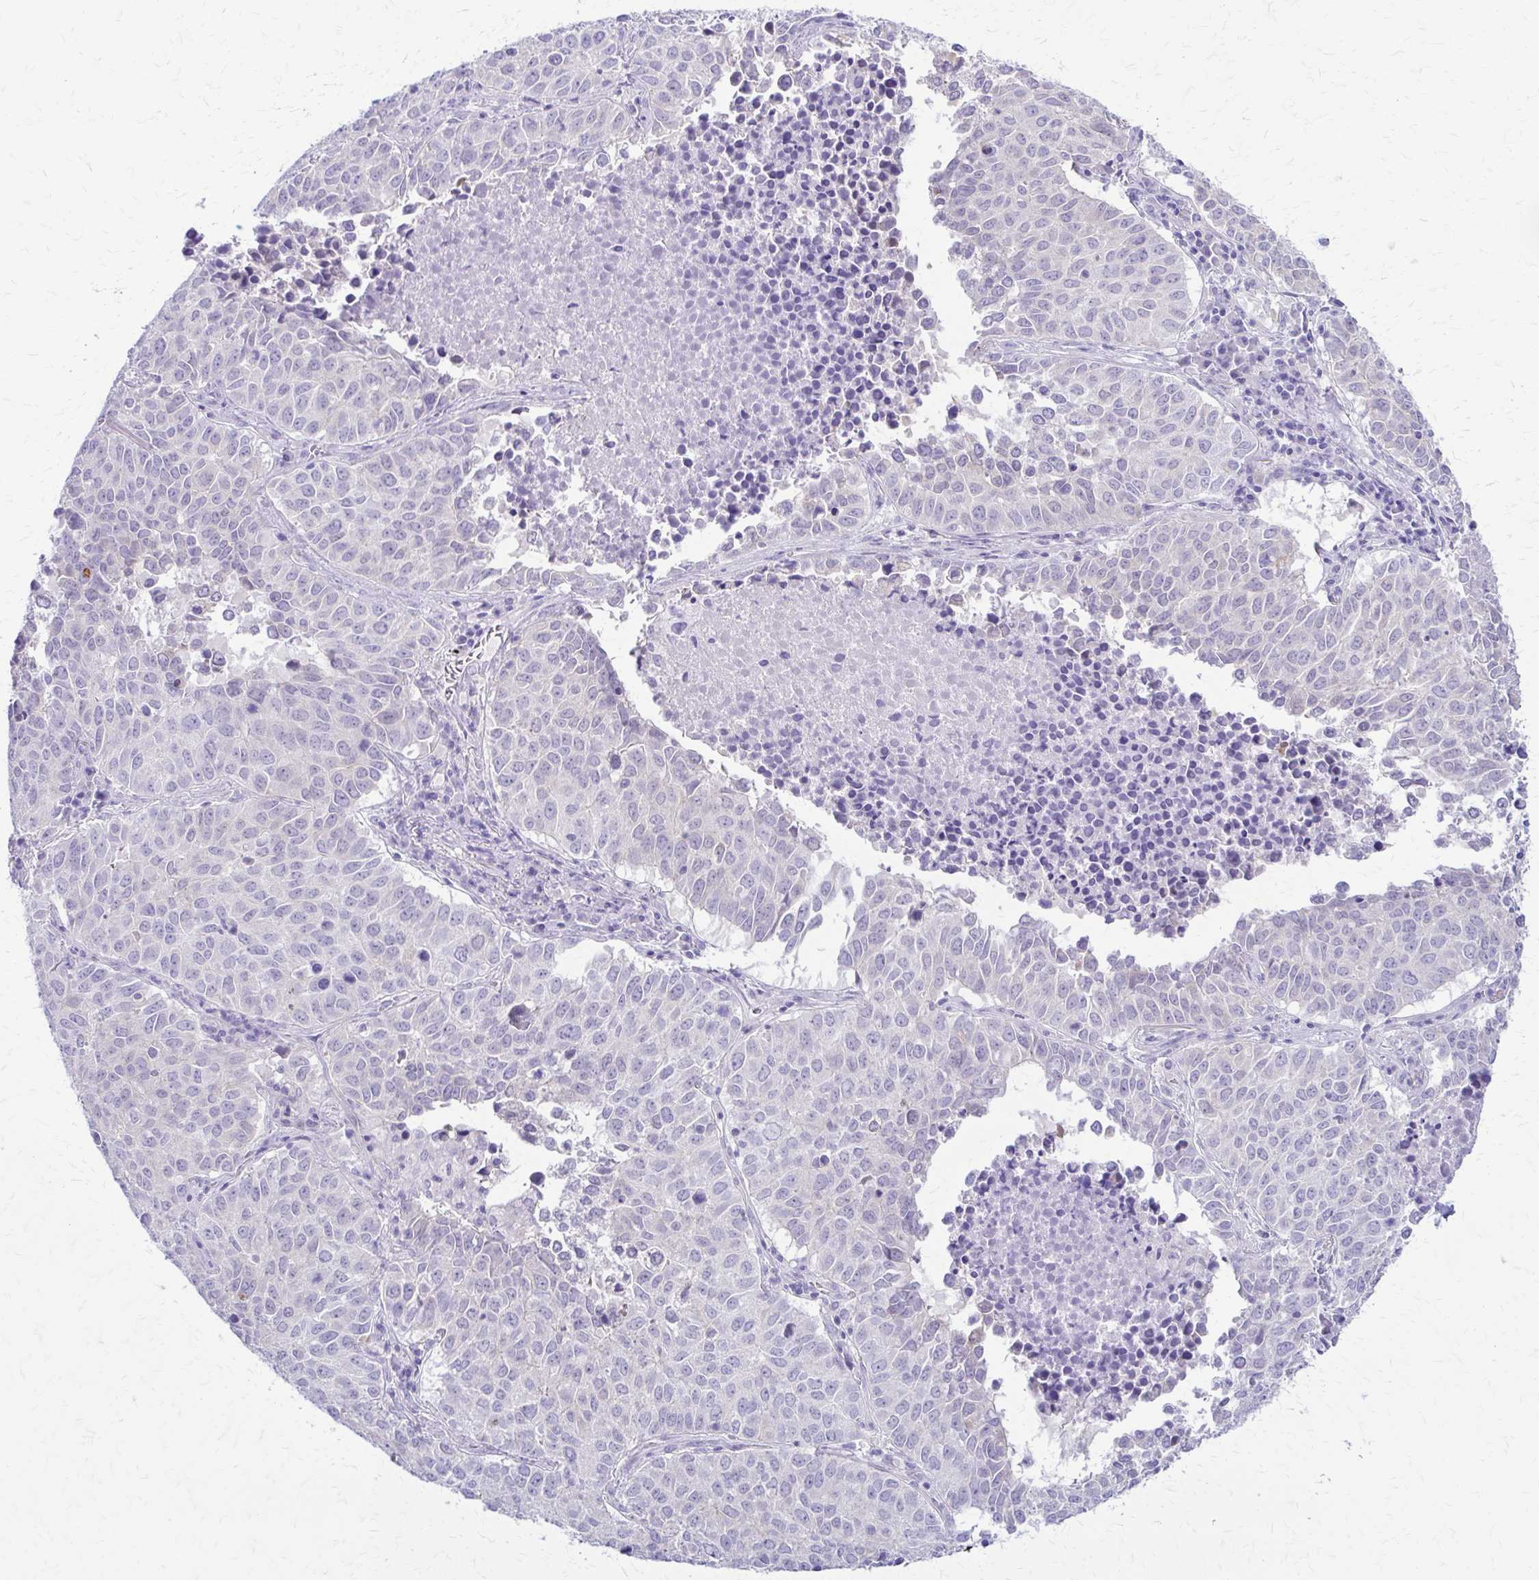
{"staining": {"intensity": "negative", "quantity": "none", "location": "none"}, "tissue": "lung cancer", "cell_type": "Tumor cells", "image_type": "cancer", "snomed": [{"axis": "morphology", "description": "Adenocarcinoma, NOS"}, {"axis": "topography", "description": "Lung"}], "caption": "Protein analysis of adenocarcinoma (lung) demonstrates no significant staining in tumor cells.", "gene": "DSP", "patient": {"sex": "female", "age": 50}}